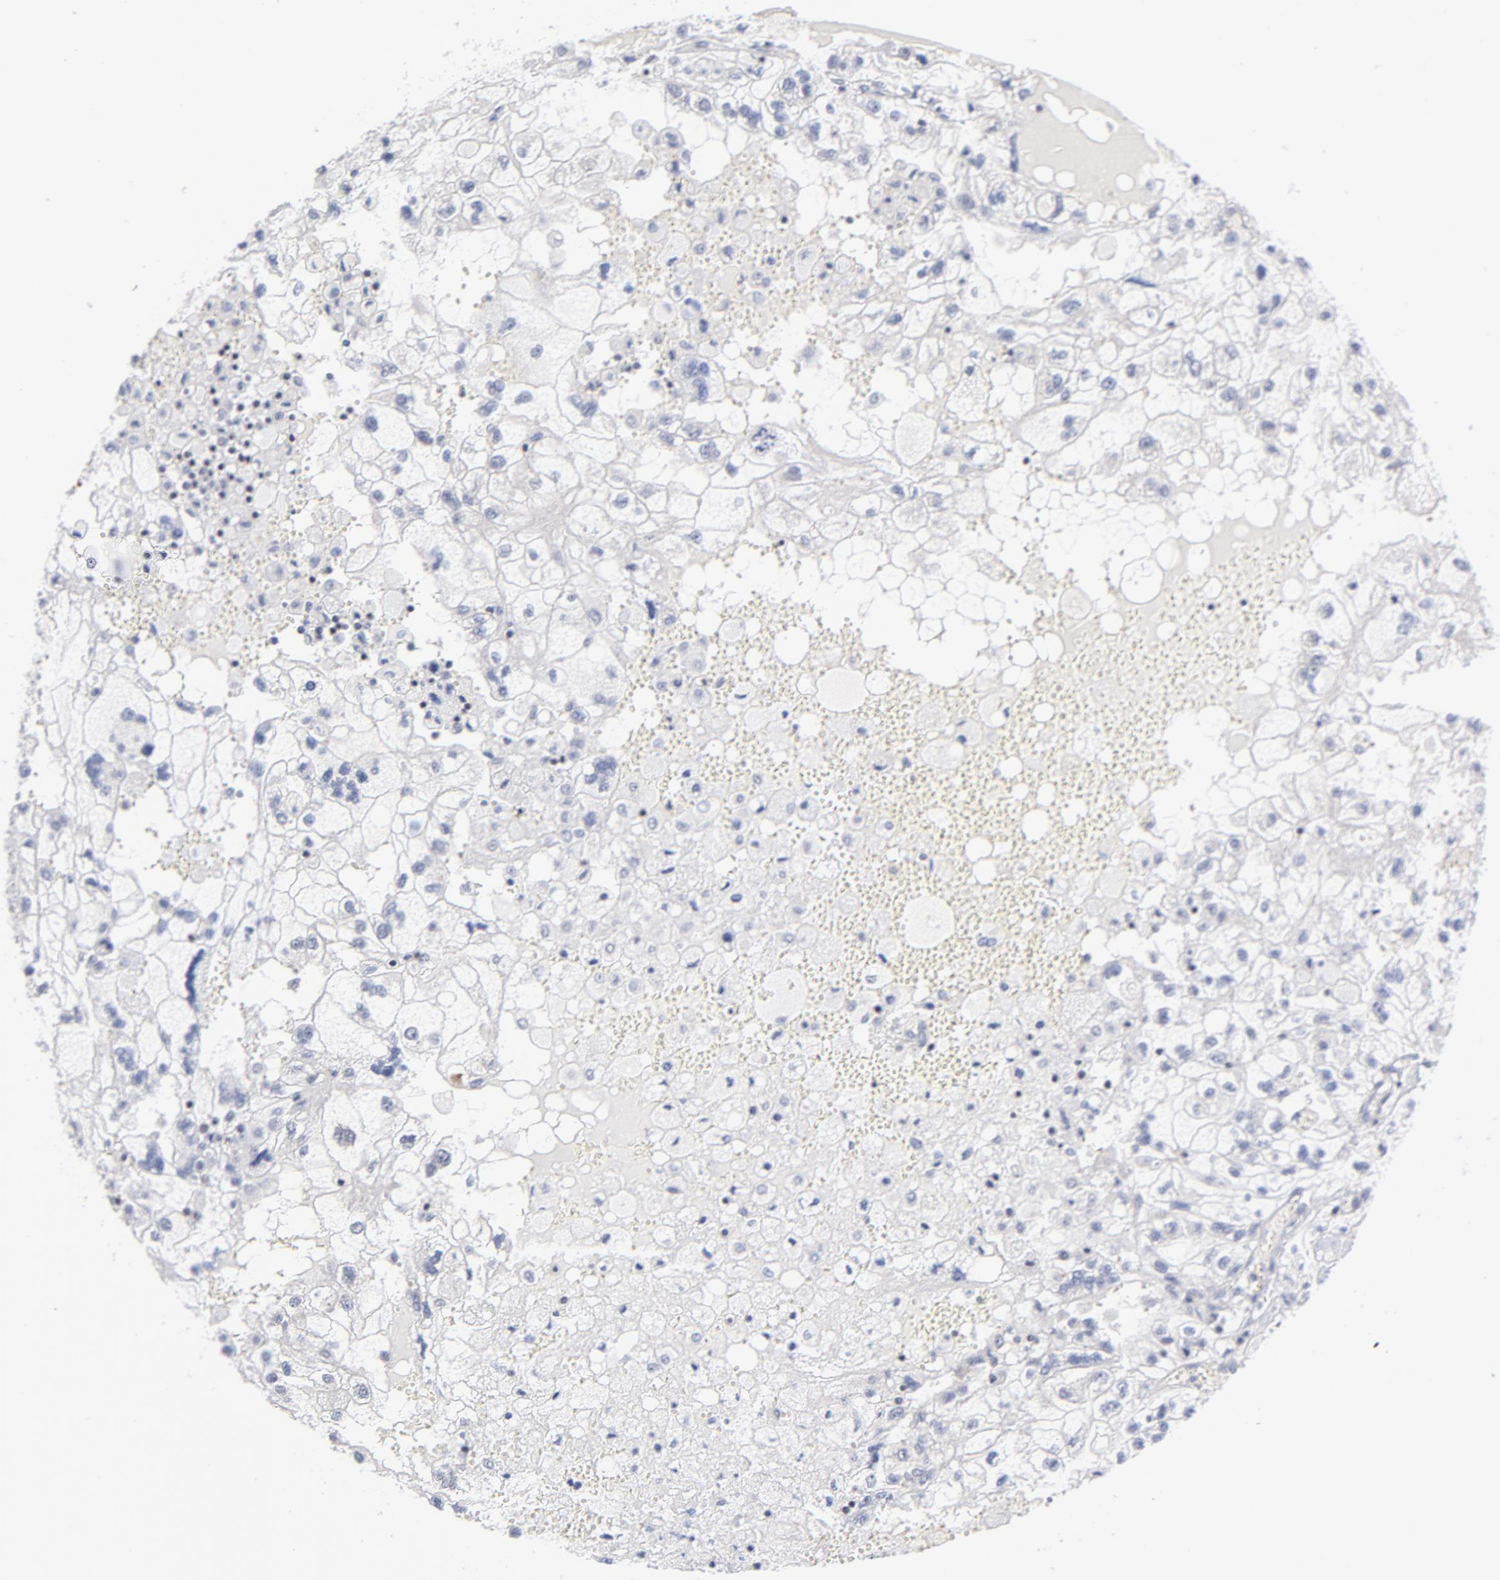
{"staining": {"intensity": "negative", "quantity": "none", "location": "none"}, "tissue": "renal cancer", "cell_type": "Tumor cells", "image_type": "cancer", "snomed": [{"axis": "morphology", "description": "Normal tissue, NOS"}, {"axis": "morphology", "description": "Adenocarcinoma, NOS"}, {"axis": "topography", "description": "Kidney"}], "caption": "A micrograph of renal adenocarcinoma stained for a protein demonstrates no brown staining in tumor cells. (Stains: DAB immunohistochemistry (IHC) with hematoxylin counter stain, Microscopy: brightfield microscopy at high magnification).", "gene": "CTCF", "patient": {"sex": "male", "age": 71}}